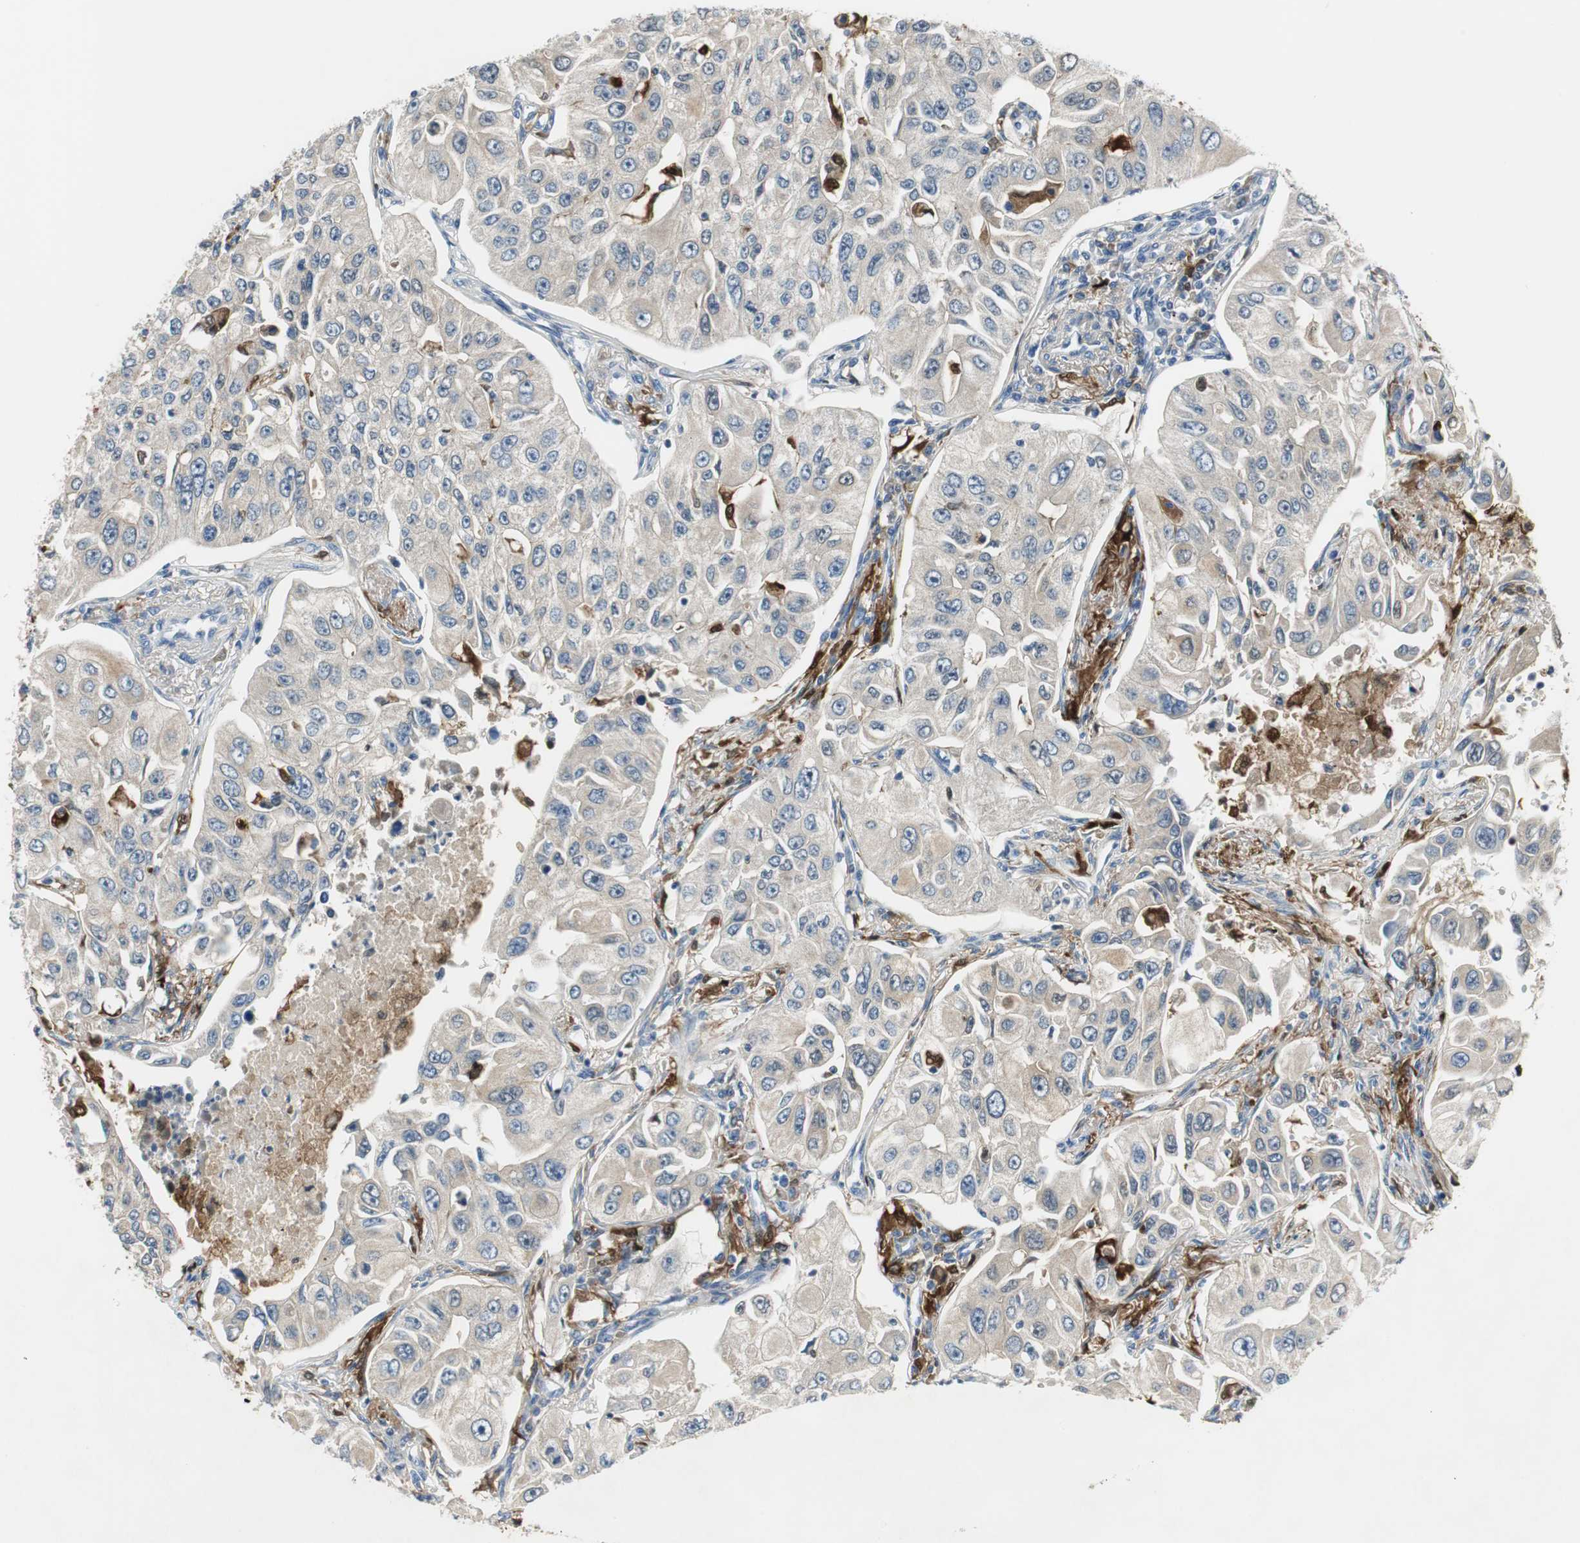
{"staining": {"intensity": "weak", "quantity": "25%-75%", "location": "cytoplasmic/membranous"}, "tissue": "lung cancer", "cell_type": "Tumor cells", "image_type": "cancer", "snomed": [{"axis": "morphology", "description": "Adenocarcinoma, NOS"}, {"axis": "topography", "description": "Lung"}], "caption": "A photomicrograph of human lung adenocarcinoma stained for a protein shows weak cytoplasmic/membranous brown staining in tumor cells.", "gene": "FBP1", "patient": {"sex": "male", "age": 84}}